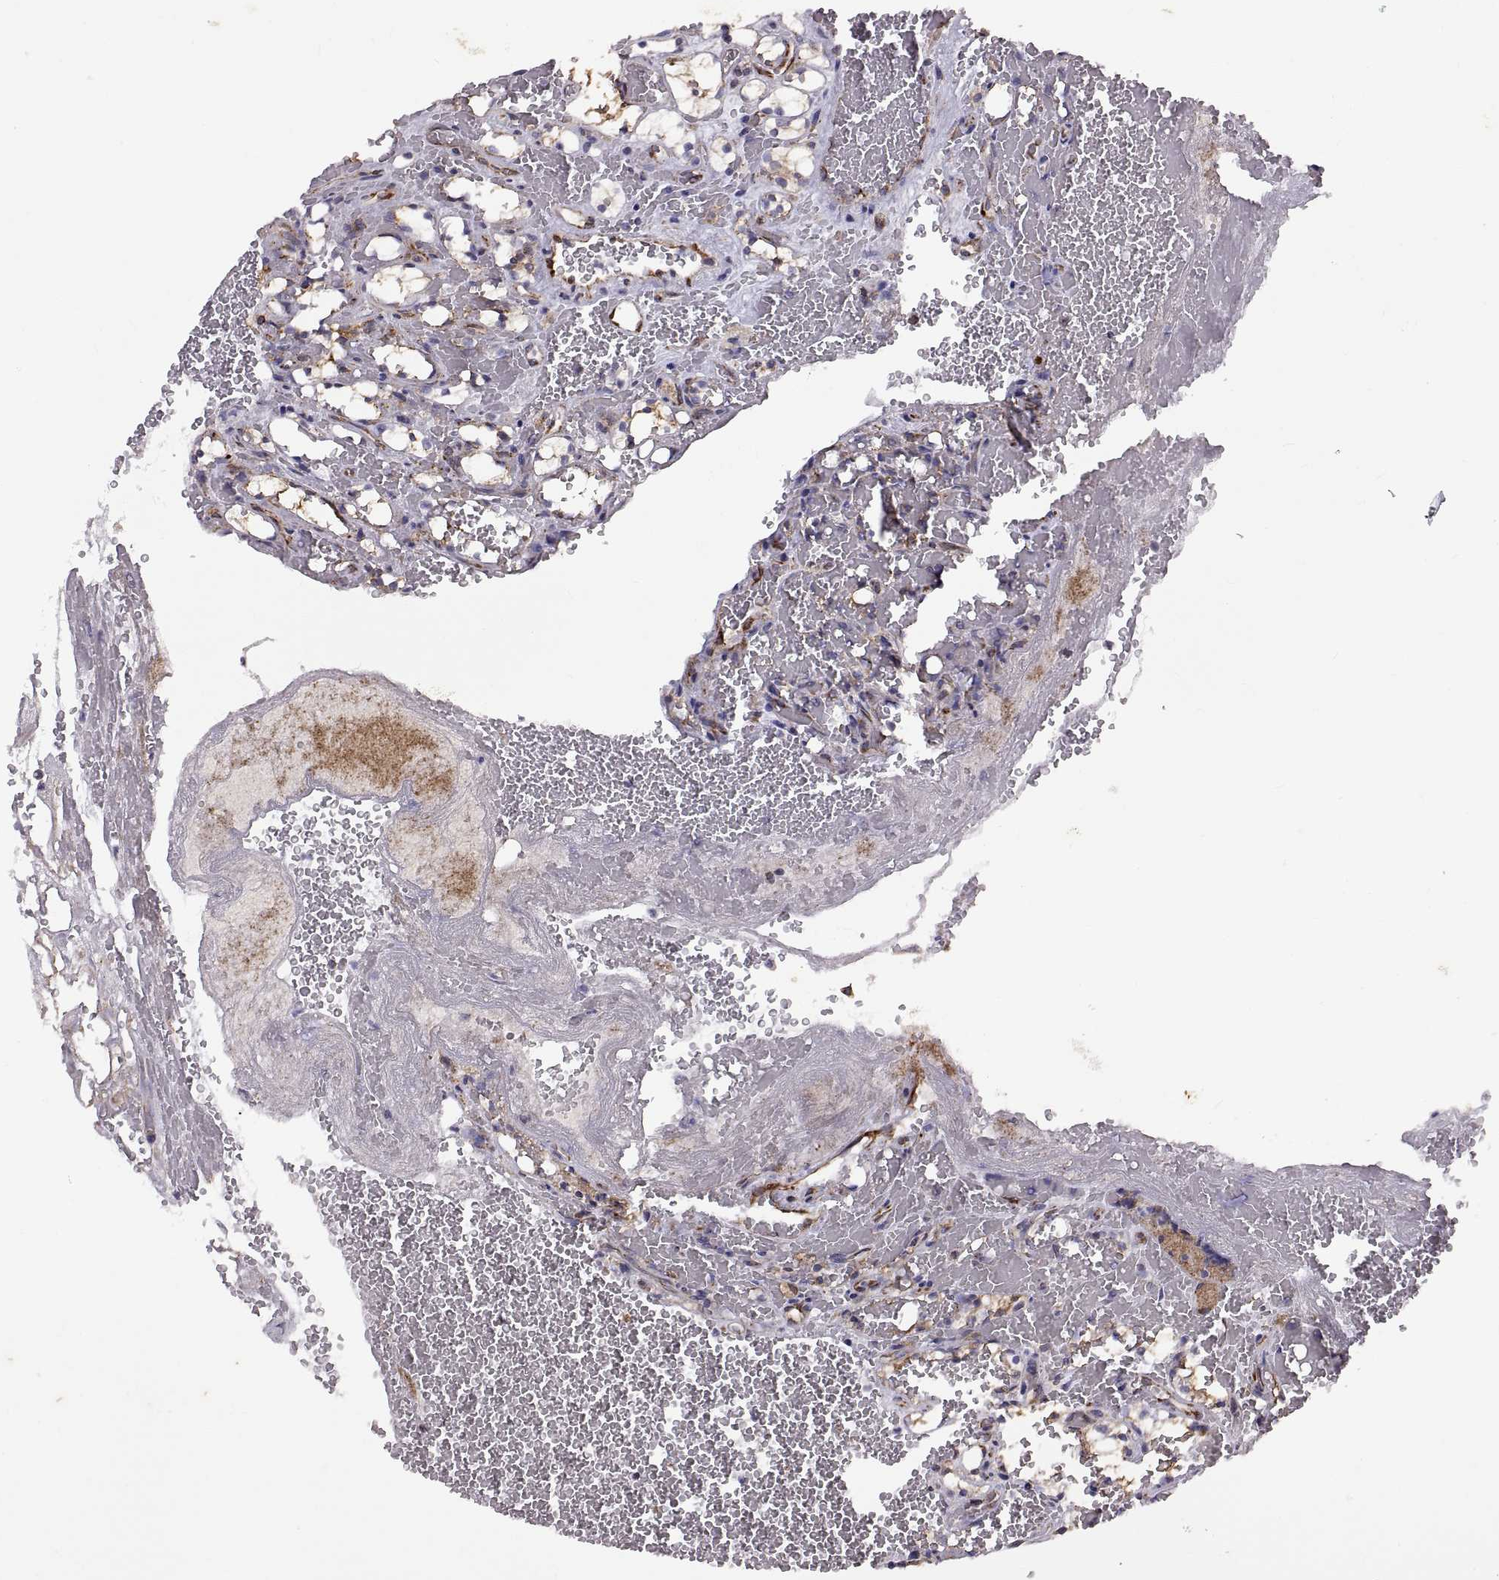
{"staining": {"intensity": "negative", "quantity": "none", "location": "none"}, "tissue": "renal cancer", "cell_type": "Tumor cells", "image_type": "cancer", "snomed": [{"axis": "morphology", "description": "Adenocarcinoma, NOS"}, {"axis": "topography", "description": "Kidney"}], "caption": "Immunohistochemical staining of renal cancer (adenocarcinoma) exhibits no significant staining in tumor cells.", "gene": "PLEKHB2", "patient": {"sex": "female", "age": 69}}